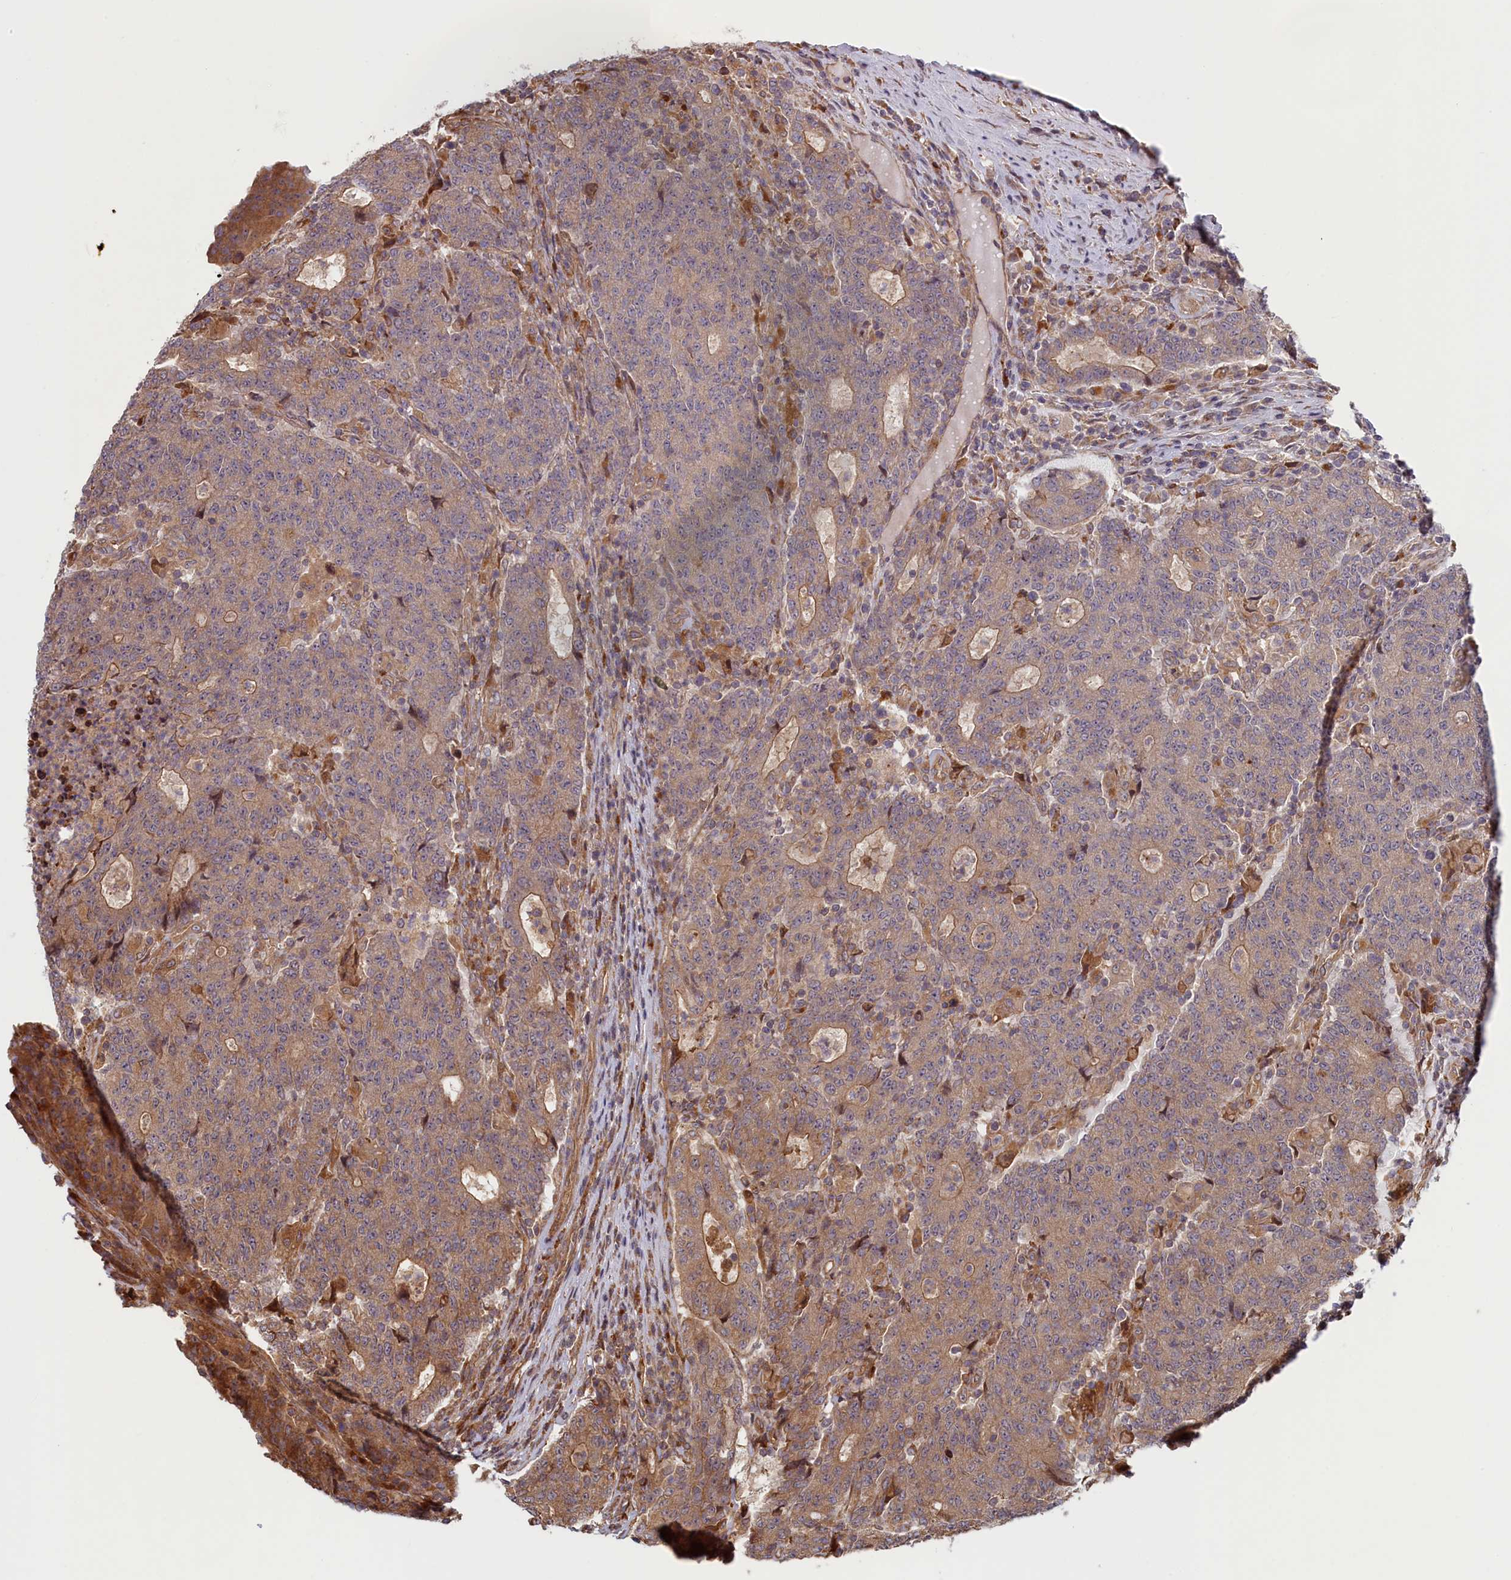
{"staining": {"intensity": "weak", "quantity": "25%-75%", "location": "cytoplasmic/membranous"}, "tissue": "colorectal cancer", "cell_type": "Tumor cells", "image_type": "cancer", "snomed": [{"axis": "morphology", "description": "Adenocarcinoma, NOS"}, {"axis": "topography", "description": "Colon"}], "caption": "Colorectal cancer (adenocarcinoma) stained for a protein displays weak cytoplasmic/membranous positivity in tumor cells. The staining was performed using DAB (3,3'-diaminobenzidine) to visualize the protein expression in brown, while the nuclei were stained in blue with hematoxylin (Magnification: 20x).", "gene": "RILPL1", "patient": {"sex": "female", "age": 75}}